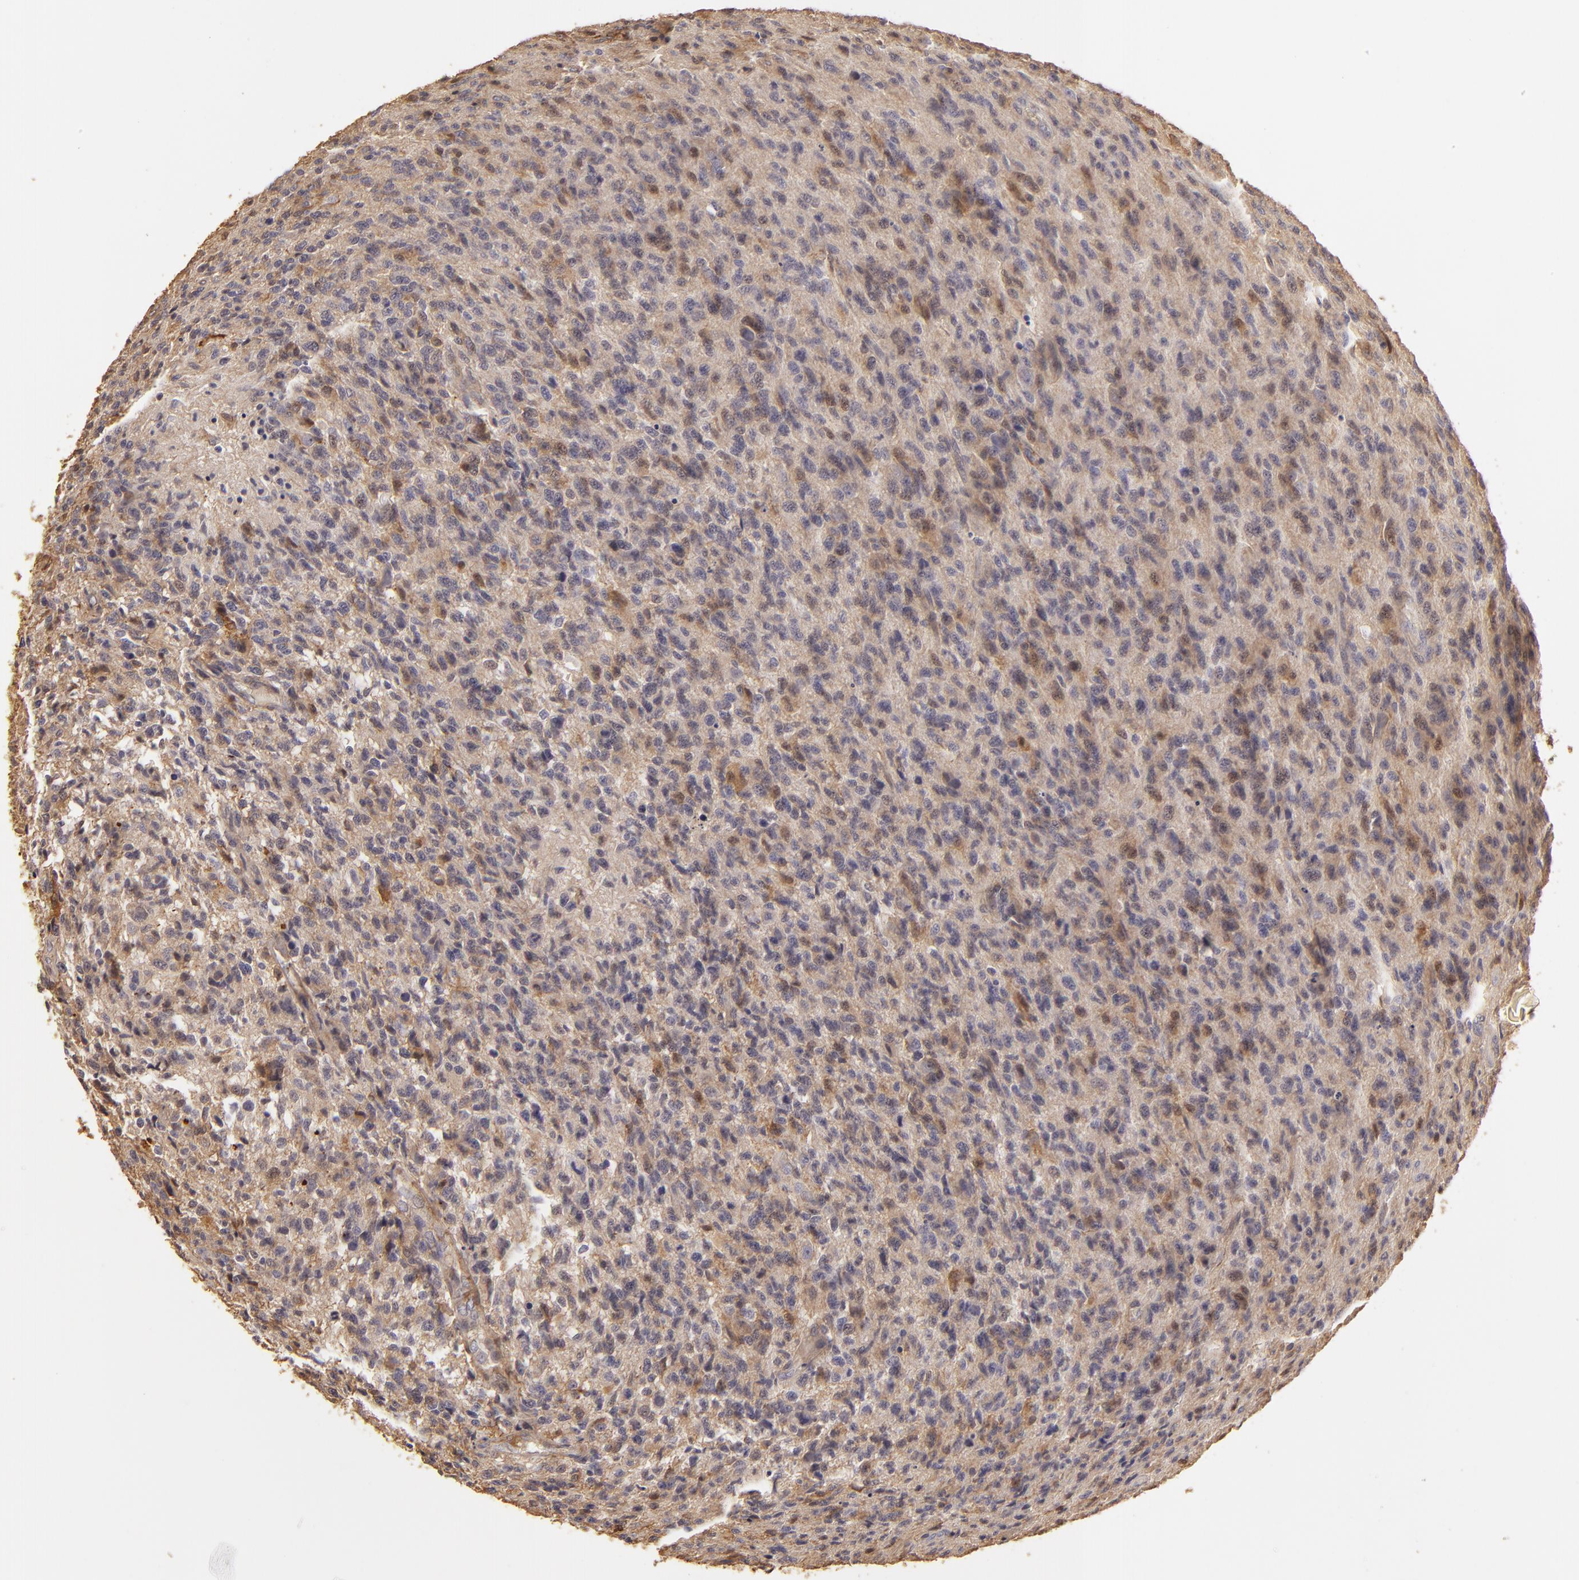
{"staining": {"intensity": "negative", "quantity": "none", "location": "none"}, "tissue": "glioma", "cell_type": "Tumor cells", "image_type": "cancer", "snomed": [{"axis": "morphology", "description": "Glioma, malignant, High grade"}, {"axis": "topography", "description": "Brain"}], "caption": "Immunohistochemical staining of glioma demonstrates no significant expression in tumor cells.", "gene": "HSPB6", "patient": {"sex": "male", "age": 36}}